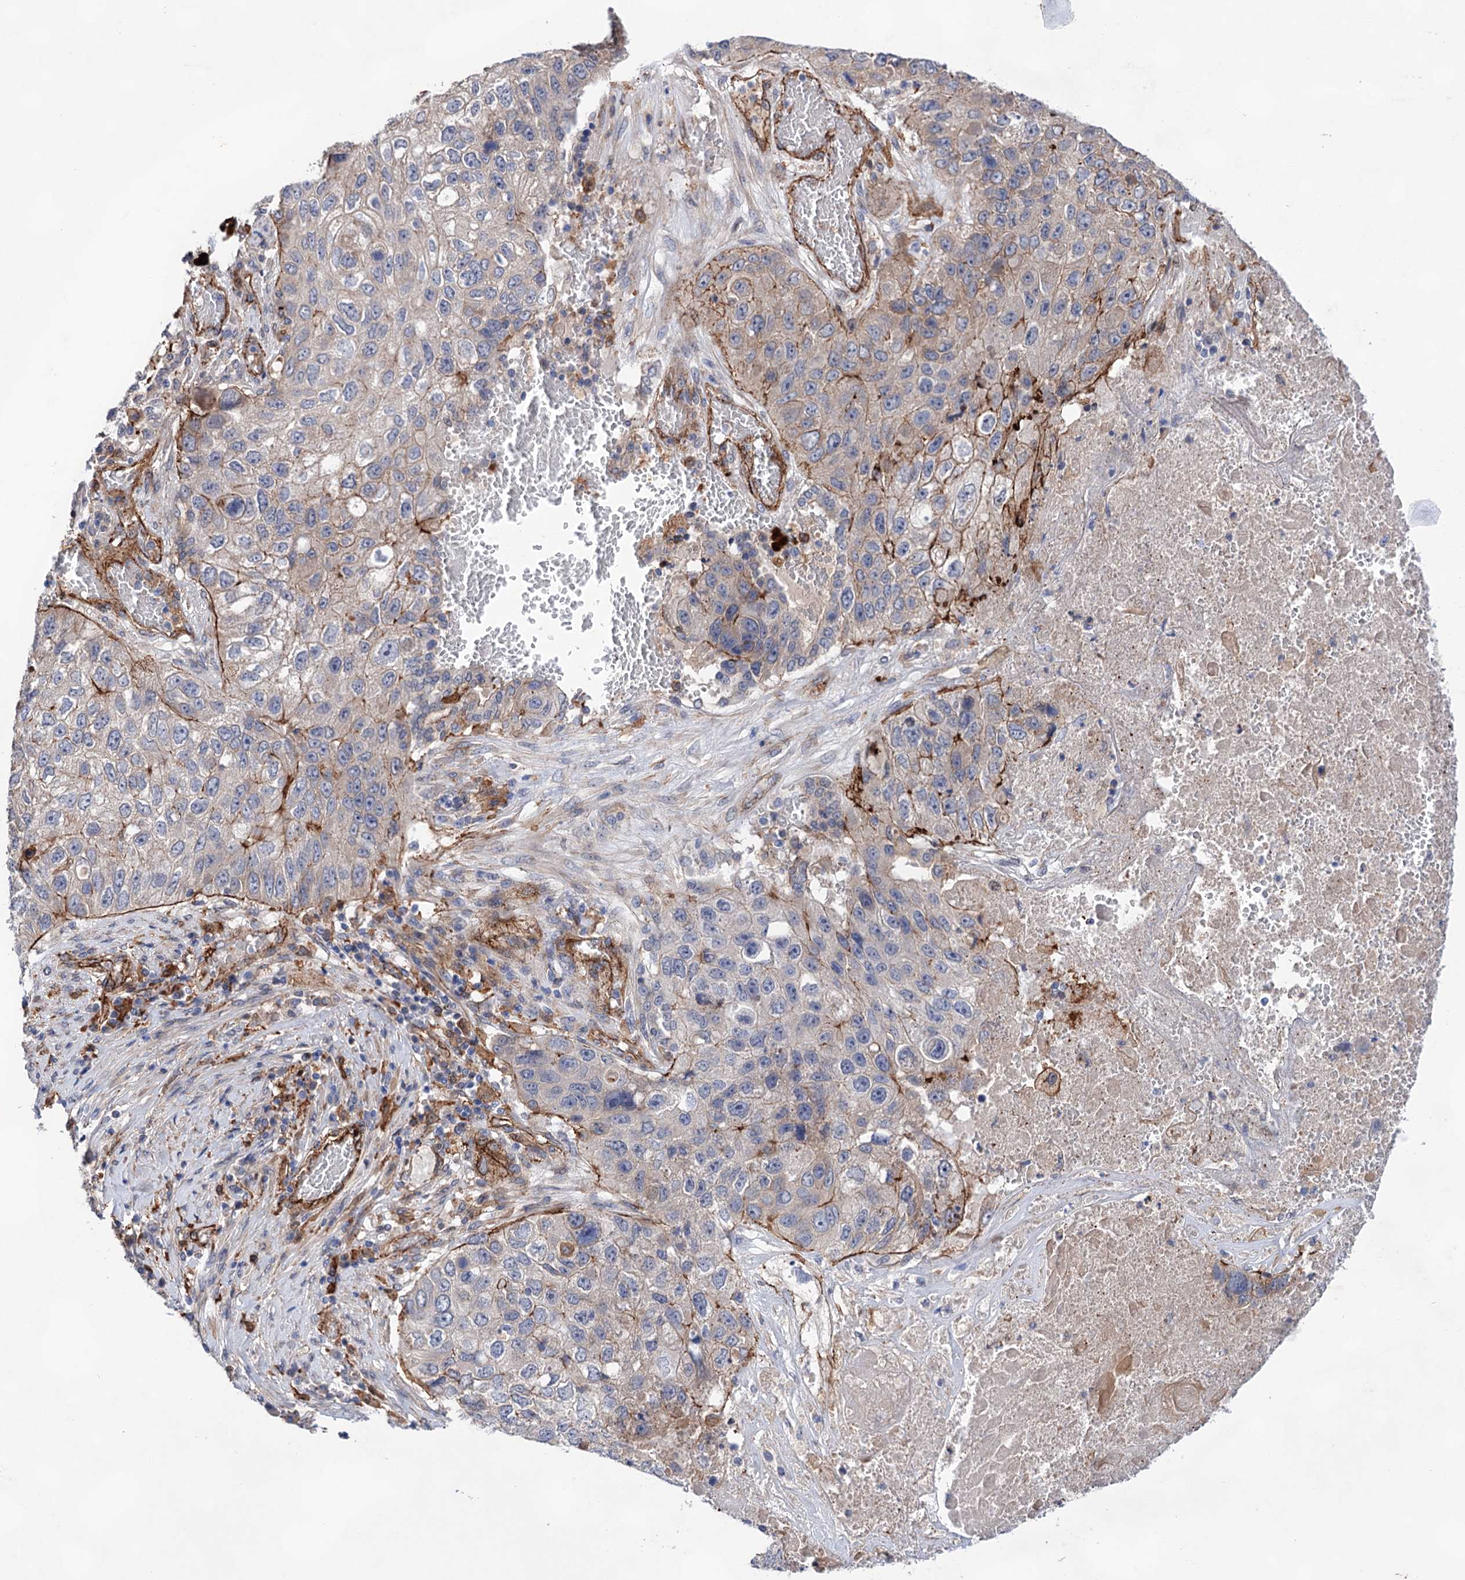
{"staining": {"intensity": "moderate", "quantity": "<25%", "location": "cytoplasmic/membranous"}, "tissue": "lung cancer", "cell_type": "Tumor cells", "image_type": "cancer", "snomed": [{"axis": "morphology", "description": "Squamous cell carcinoma, NOS"}, {"axis": "topography", "description": "Lung"}], "caption": "Lung cancer stained for a protein (brown) shows moderate cytoplasmic/membranous positive positivity in about <25% of tumor cells.", "gene": "TMTC3", "patient": {"sex": "male", "age": 61}}